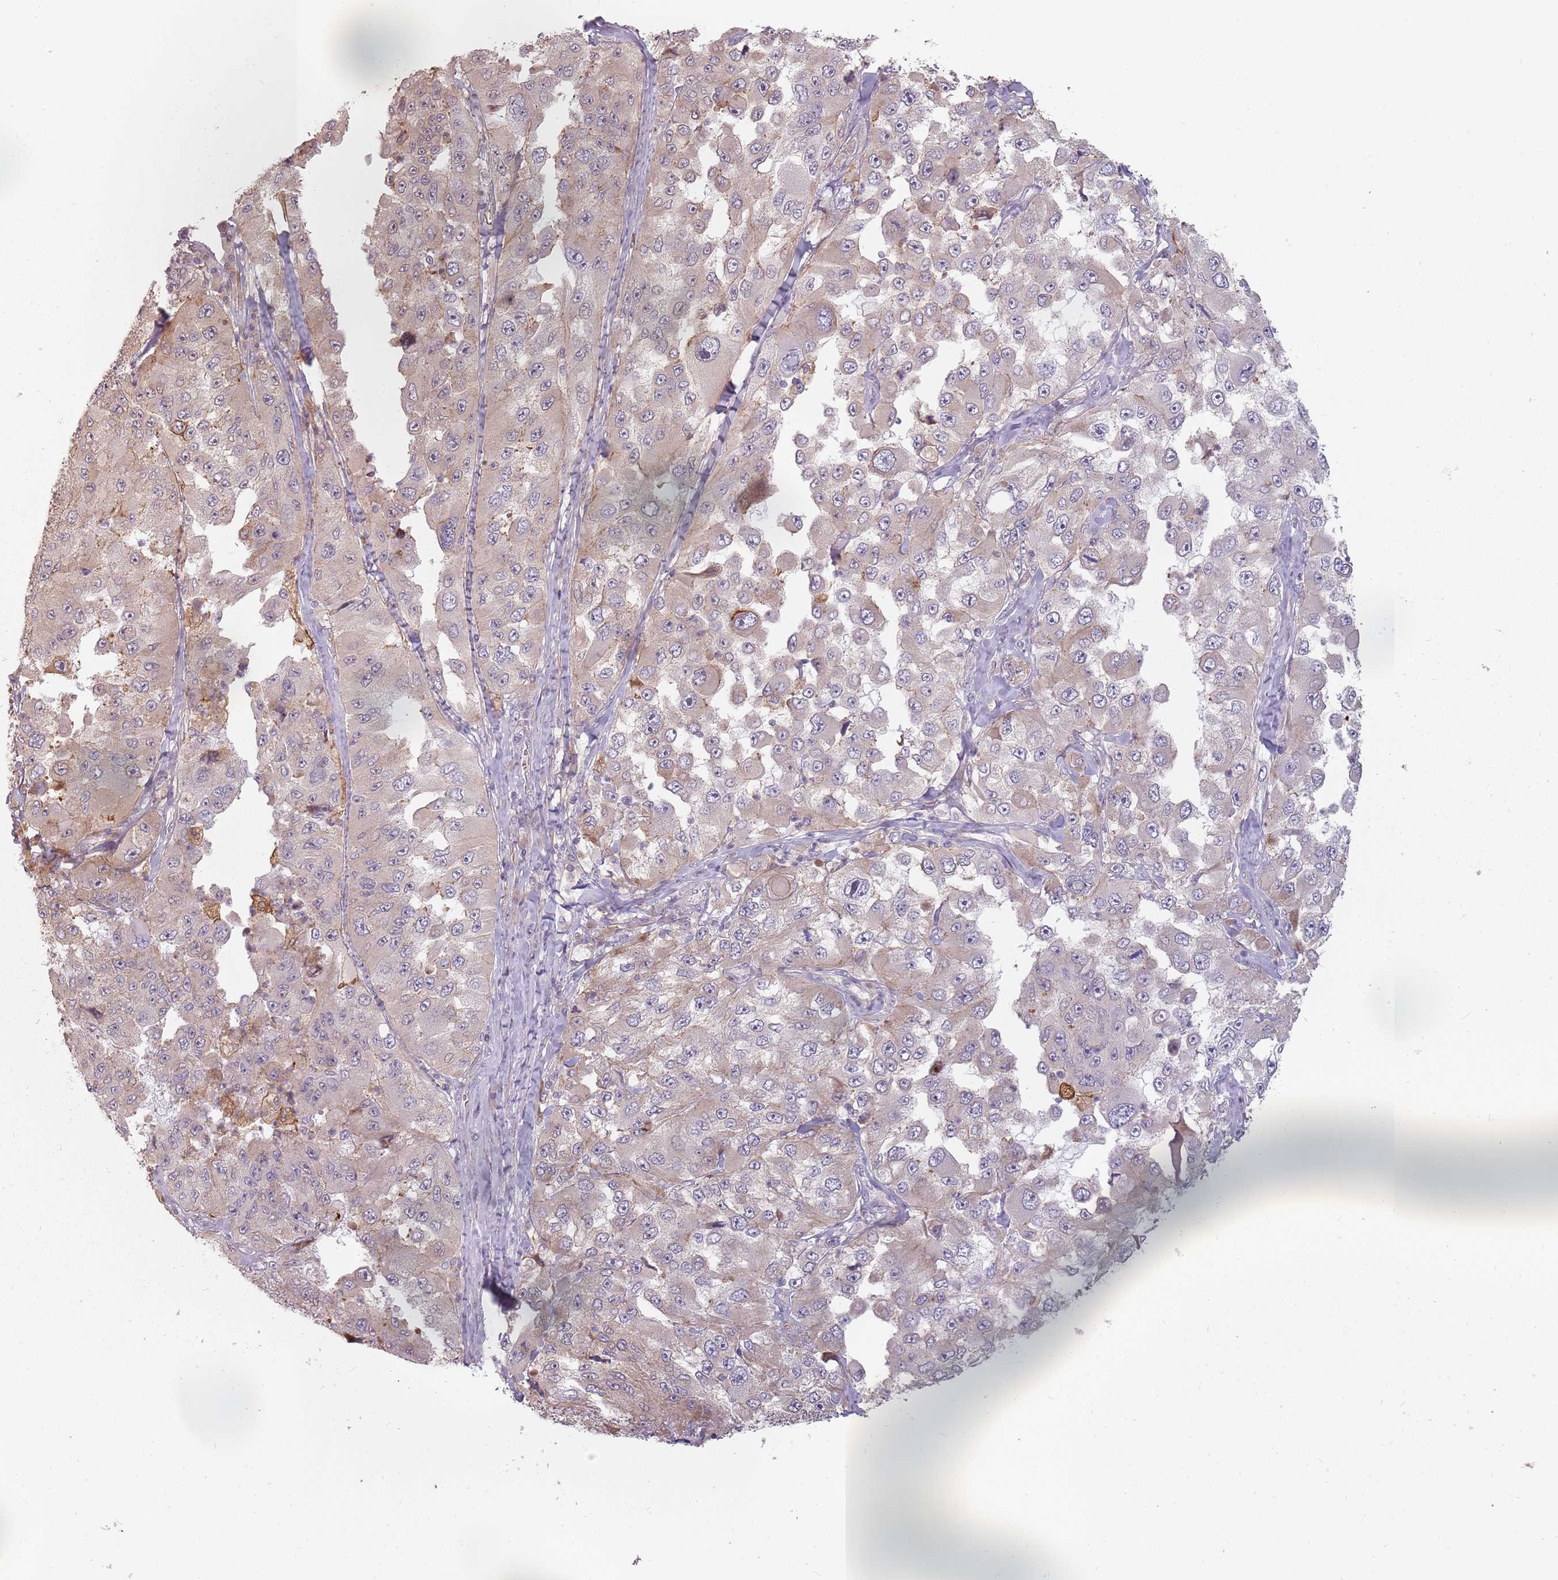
{"staining": {"intensity": "weak", "quantity": "<25%", "location": "cytoplasmic/membranous"}, "tissue": "melanoma", "cell_type": "Tumor cells", "image_type": "cancer", "snomed": [{"axis": "morphology", "description": "Malignant melanoma, Metastatic site"}, {"axis": "topography", "description": "Lymph node"}], "caption": "IHC of melanoma displays no positivity in tumor cells. The staining is performed using DAB brown chromogen with nuclei counter-stained in using hematoxylin.", "gene": "PPP1R14C", "patient": {"sex": "male", "age": 62}}